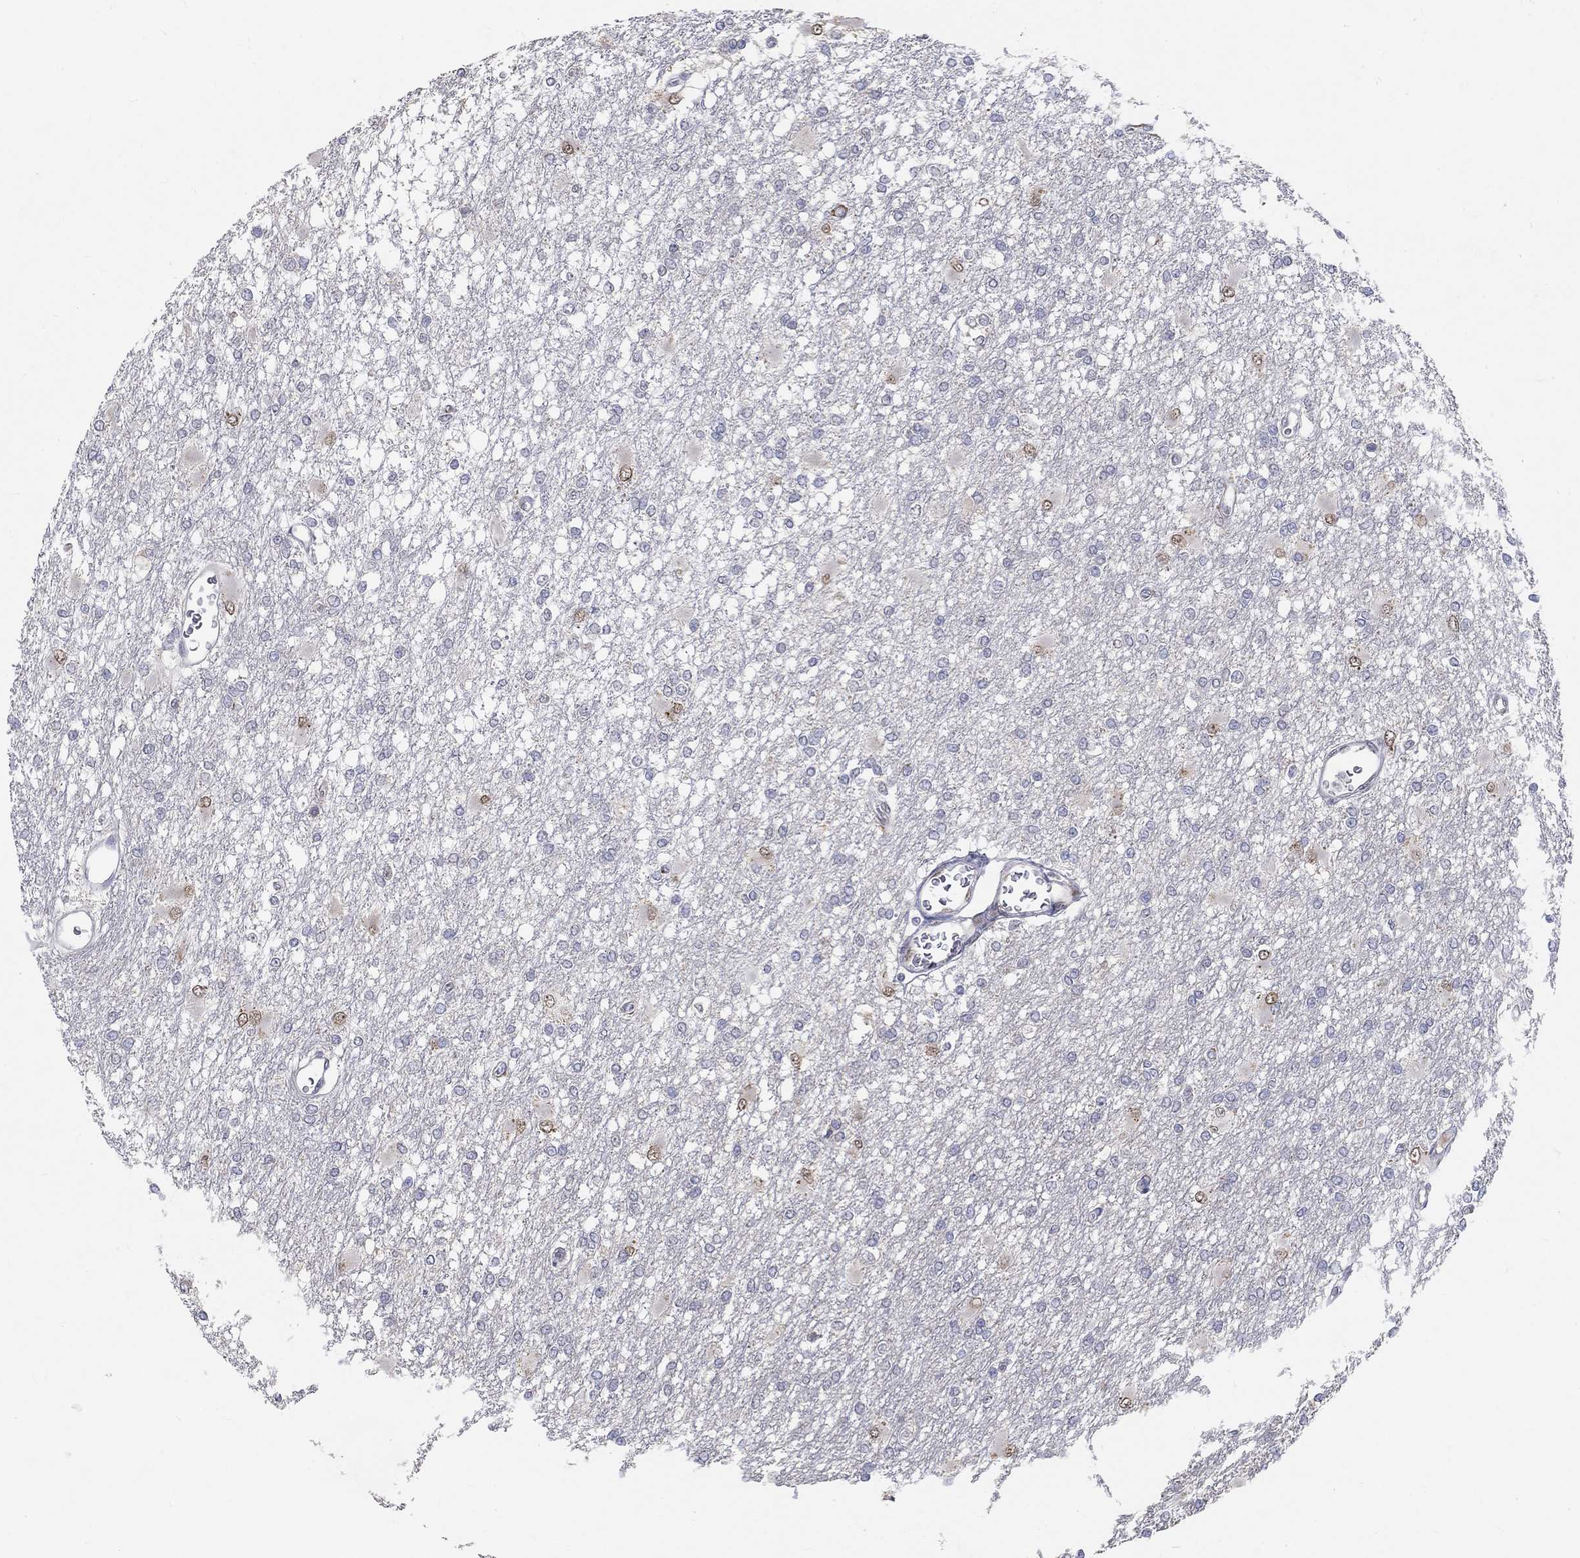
{"staining": {"intensity": "moderate", "quantity": "<25%", "location": "nuclear"}, "tissue": "glioma", "cell_type": "Tumor cells", "image_type": "cancer", "snomed": [{"axis": "morphology", "description": "Glioma, malignant, High grade"}, {"axis": "topography", "description": "Cerebral cortex"}], "caption": "High-magnification brightfield microscopy of glioma stained with DAB (3,3'-diaminobenzidine) (brown) and counterstained with hematoxylin (blue). tumor cells exhibit moderate nuclear positivity is identified in about<25% of cells.", "gene": "FGF2", "patient": {"sex": "male", "age": 79}}